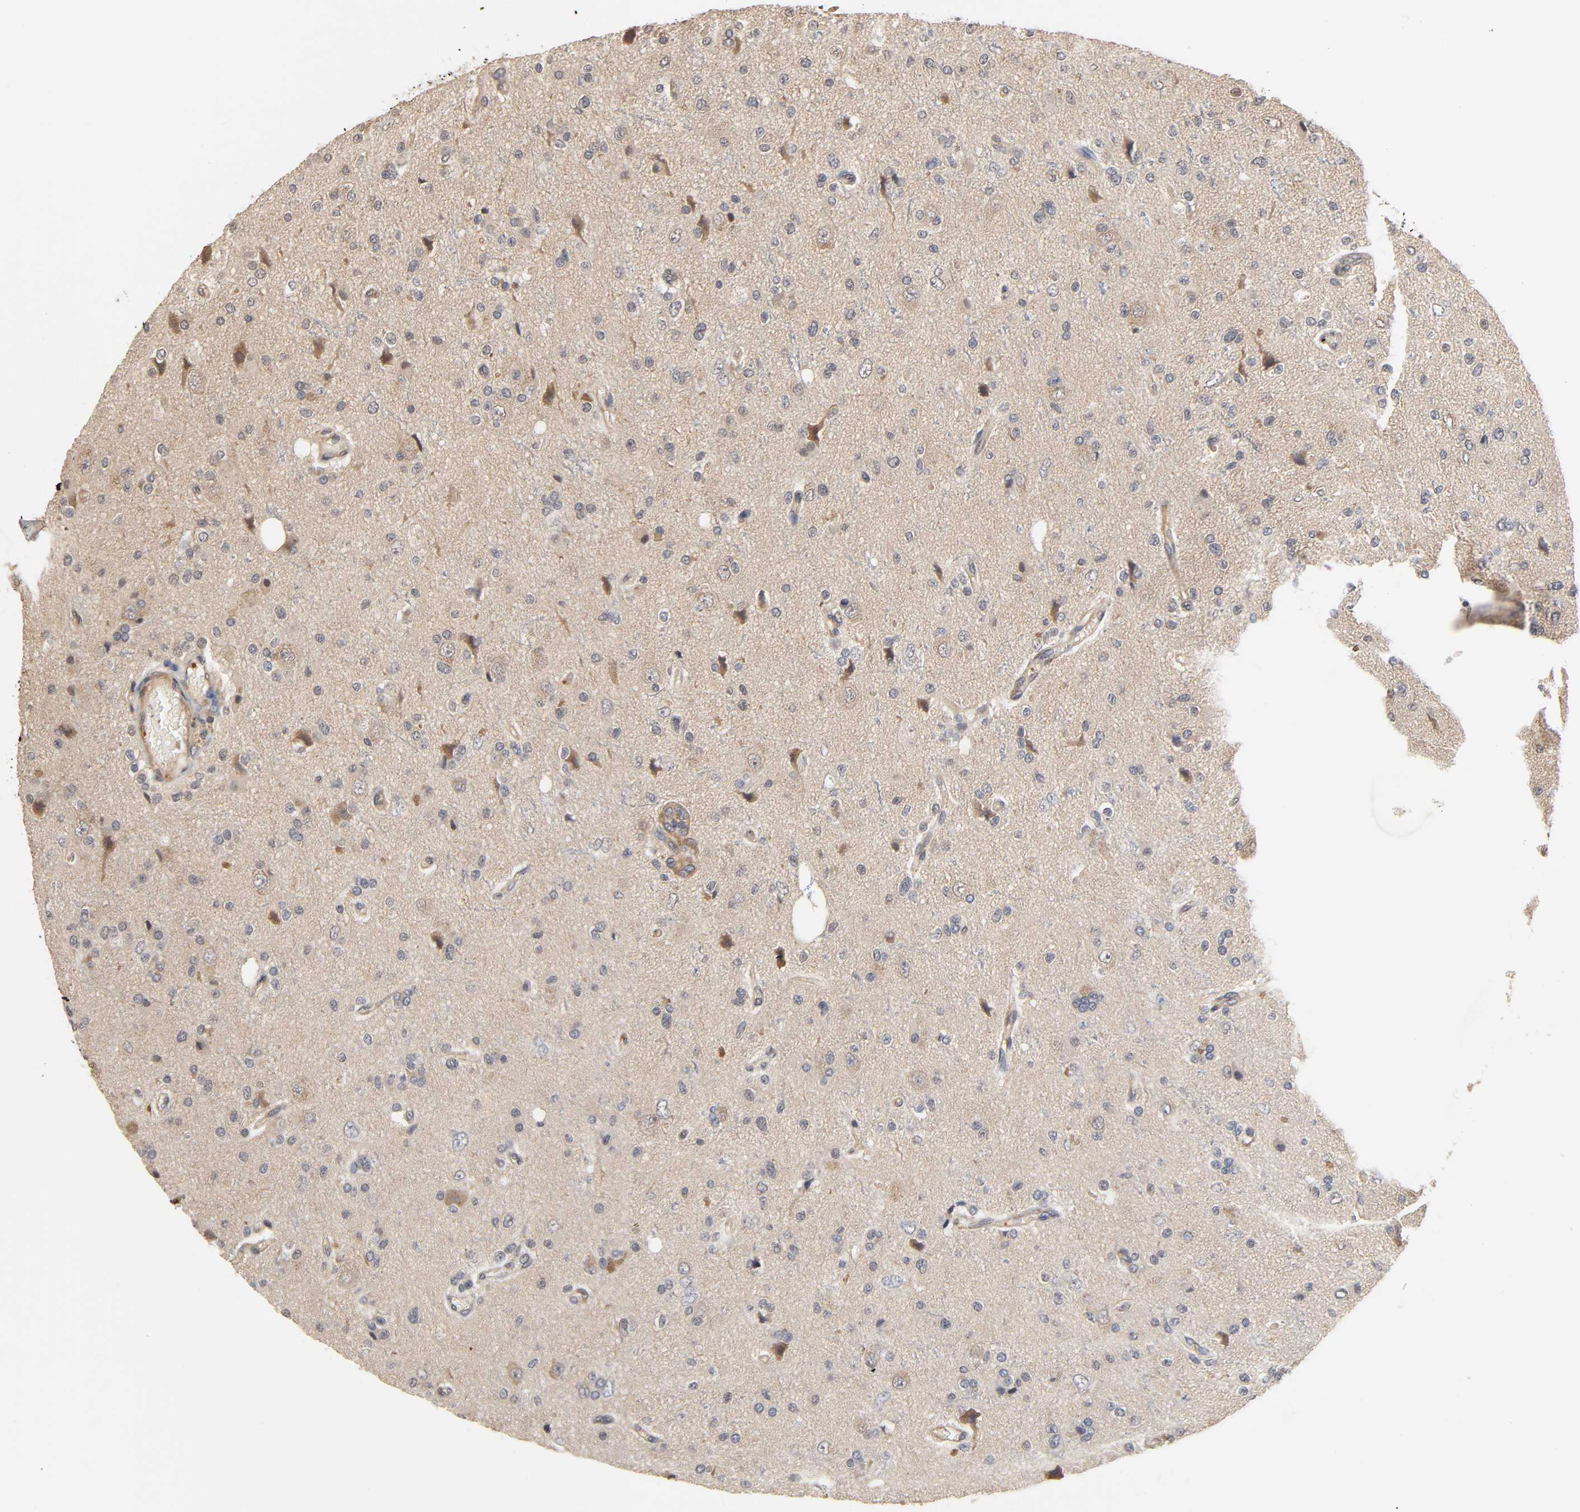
{"staining": {"intensity": "negative", "quantity": "none", "location": "none"}, "tissue": "glioma", "cell_type": "Tumor cells", "image_type": "cancer", "snomed": [{"axis": "morphology", "description": "Glioma, malignant, High grade"}, {"axis": "topography", "description": "Brain"}], "caption": "Tumor cells are negative for protein expression in human malignant high-grade glioma.", "gene": "PDE5A", "patient": {"sex": "male", "age": 47}}